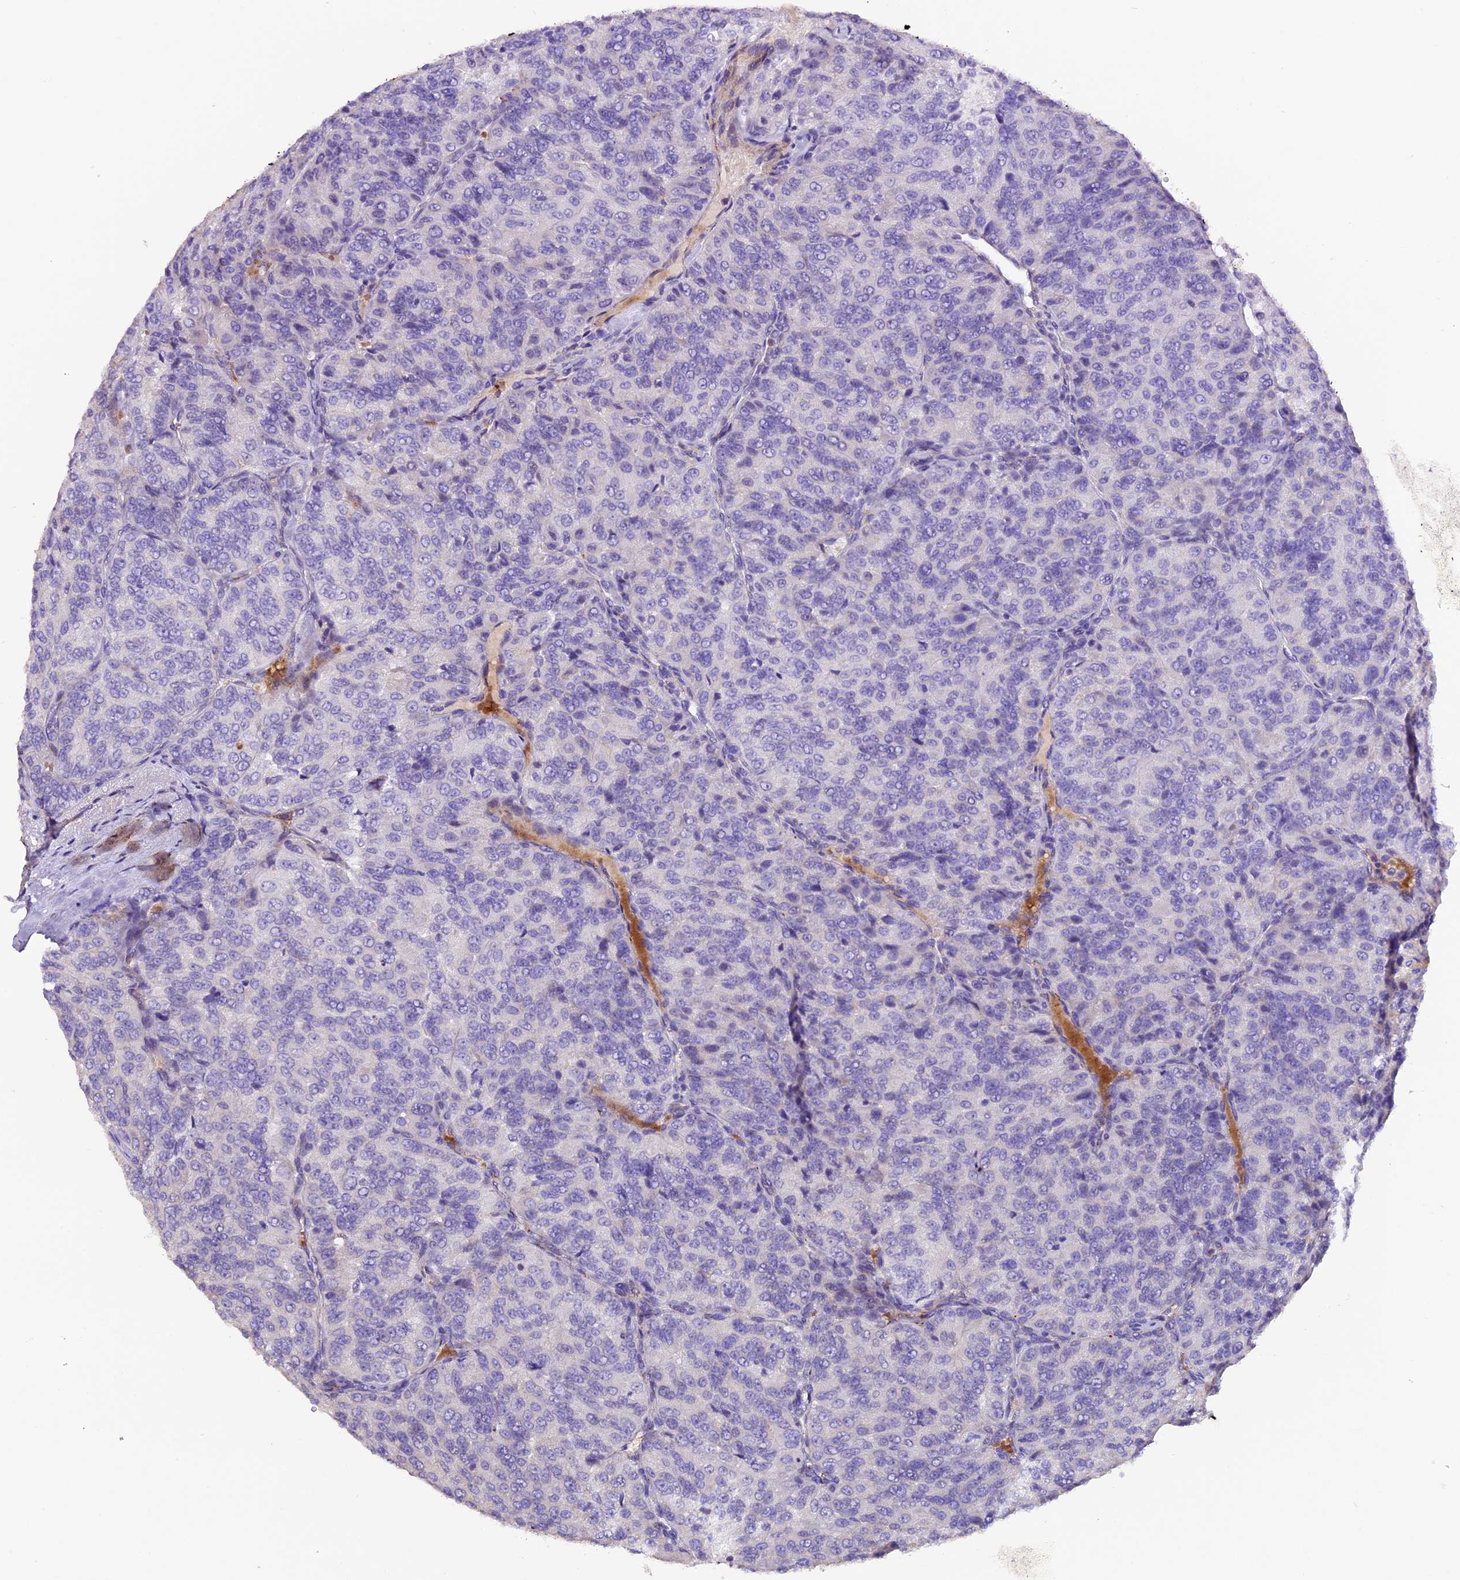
{"staining": {"intensity": "negative", "quantity": "none", "location": "none"}, "tissue": "renal cancer", "cell_type": "Tumor cells", "image_type": "cancer", "snomed": [{"axis": "morphology", "description": "Adenocarcinoma, NOS"}, {"axis": "topography", "description": "Kidney"}], "caption": "Tumor cells show no significant staining in renal cancer (adenocarcinoma).", "gene": "MEX3B", "patient": {"sex": "female", "age": 63}}